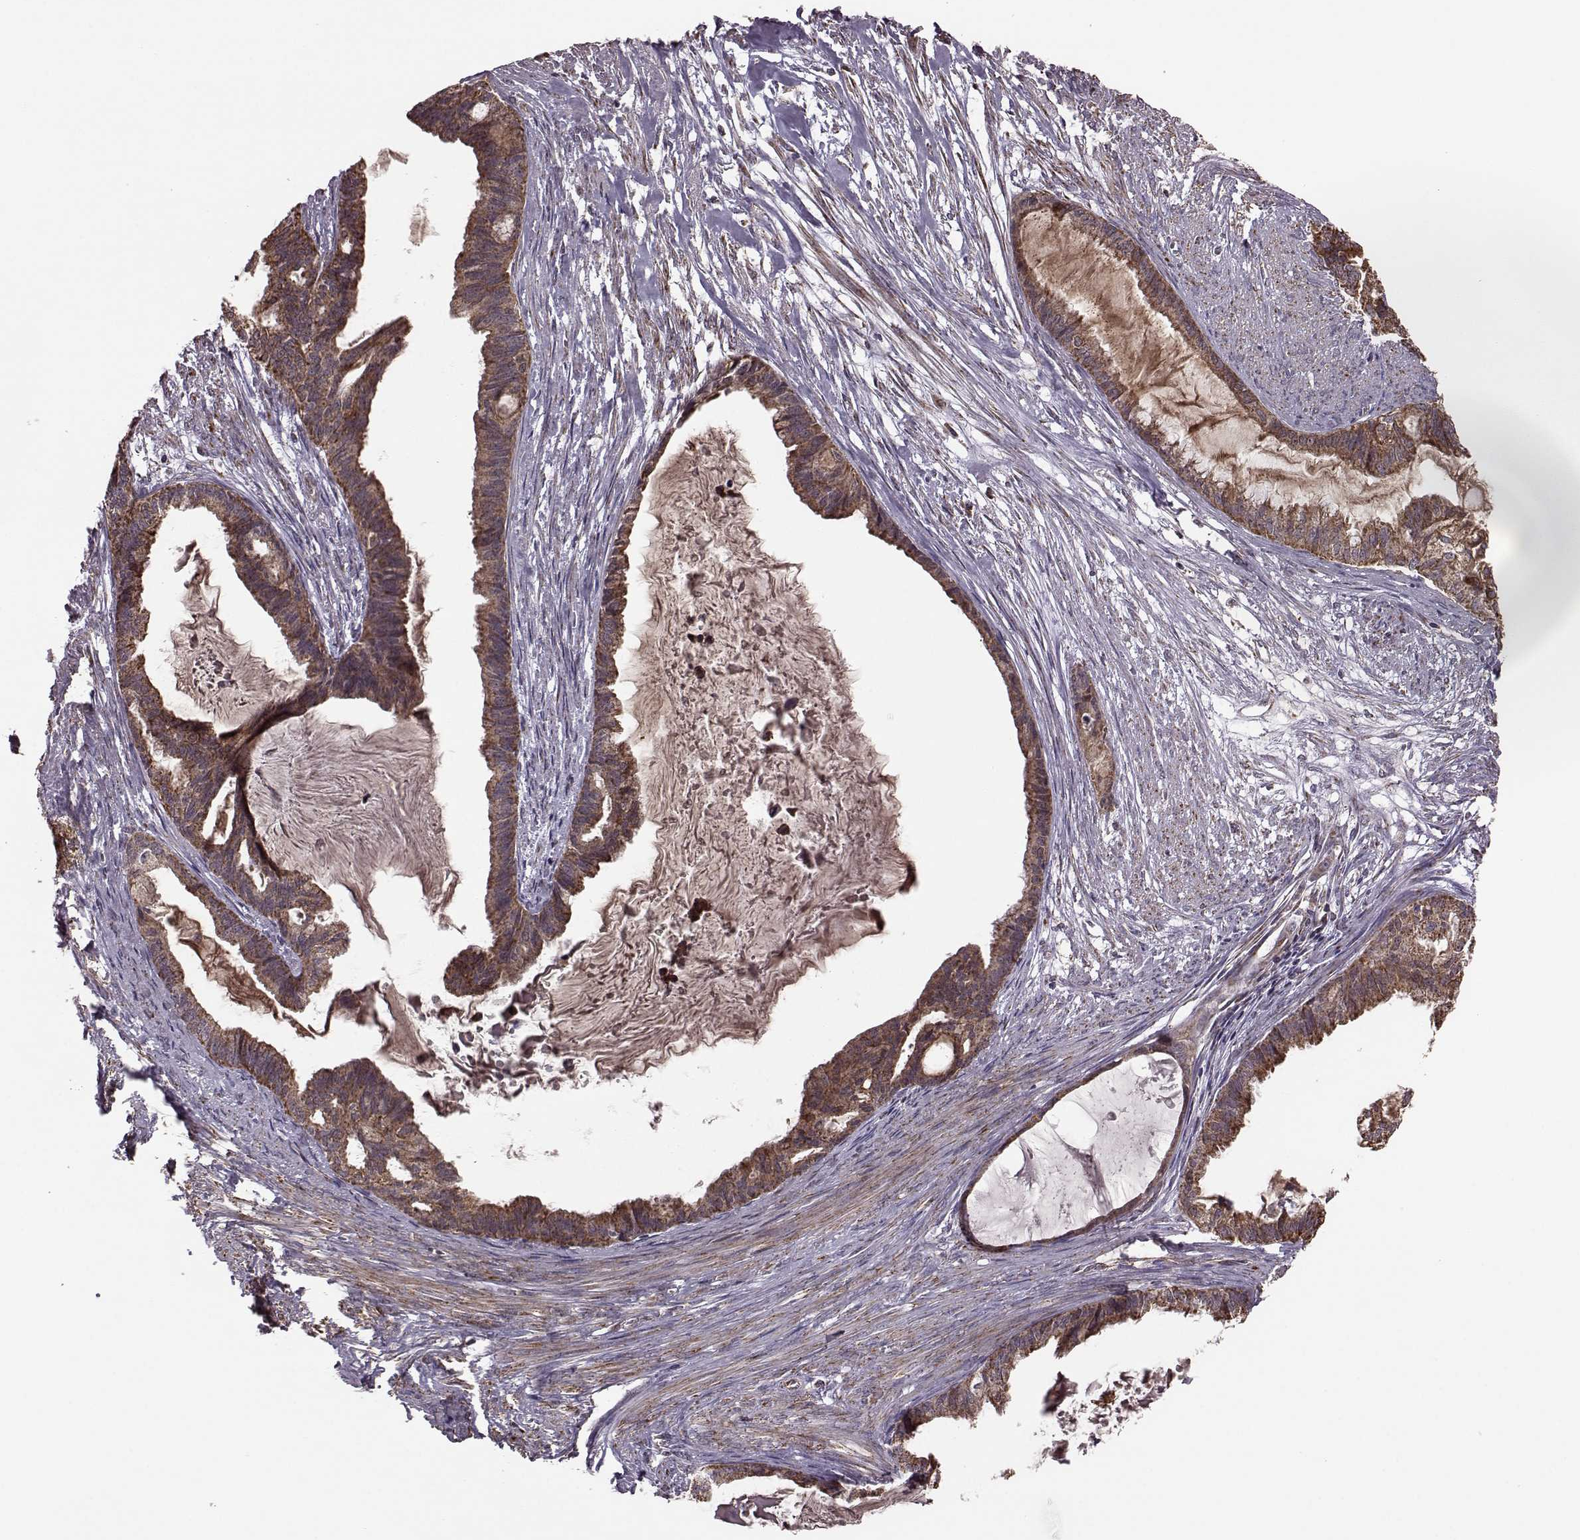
{"staining": {"intensity": "strong", "quantity": ">75%", "location": "cytoplasmic/membranous"}, "tissue": "endometrial cancer", "cell_type": "Tumor cells", "image_type": "cancer", "snomed": [{"axis": "morphology", "description": "Adenocarcinoma, NOS"}, {"axis": "topography", "description": "Endometrium"}], "caption": "This histopathology image displays immunohistochemistry (IHC) staining of human adenocarcinoma (endometrial), with high strong cytoplasmic/membranous staining in approximately >75% of tumor cells.", "gene": "PUDP", "patient": {"sex": "female", "age": 86}}